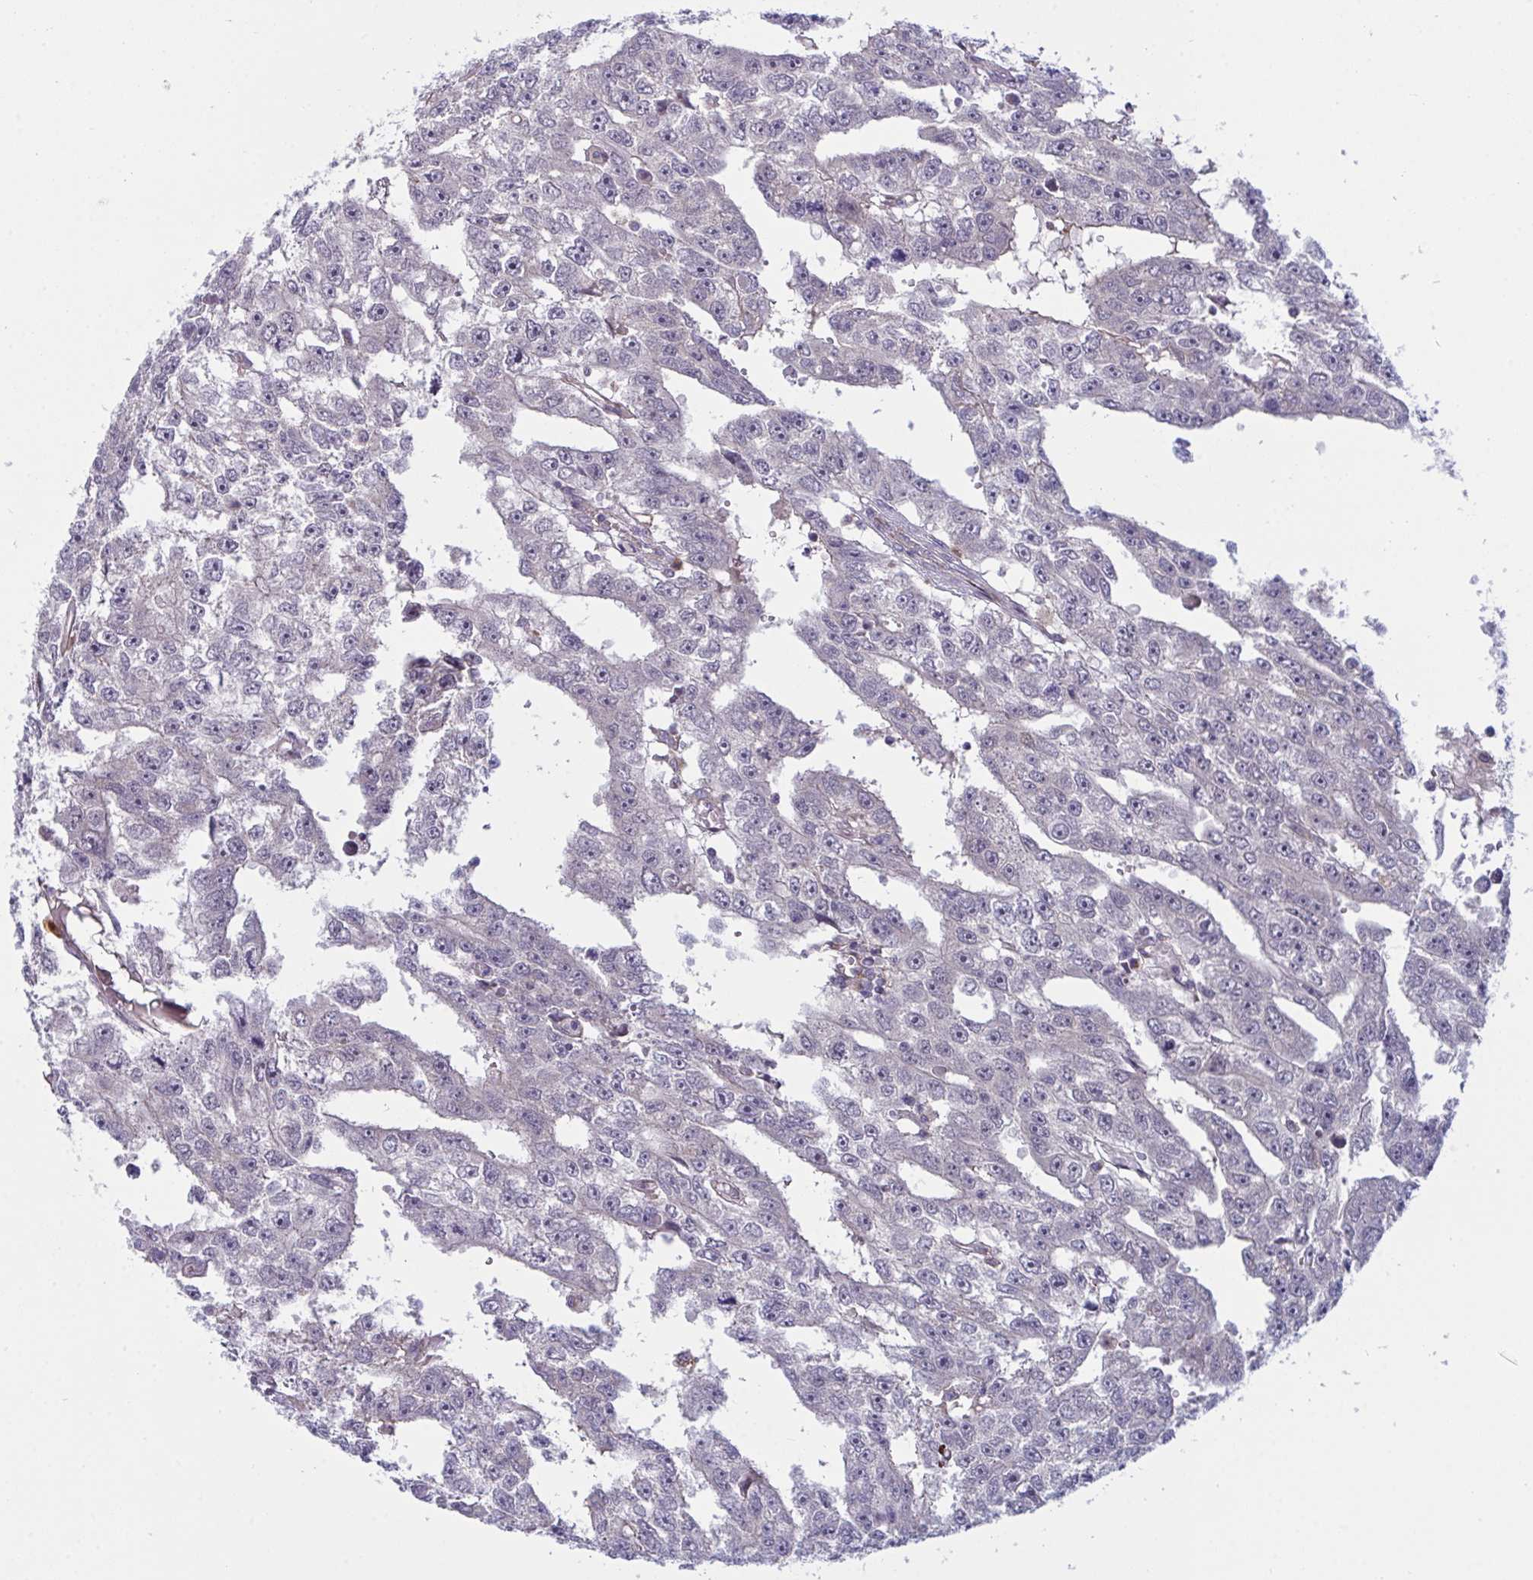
{"staining": {"intensity": "negative", "quantity": "none", "location": "none"}, "tissue": "testis cancer", "cell_type": "Tumor cells", "image_type": "cancer", "snomed": [{"axis": "morphology", "description": "Carcinoma, Embryonal, NOS"}, {"axis": "topography", "description": "Testis"}], "caption": "Tumor cells show no significant protein staining in testis embryonal carcinoma.", "gene": "XAF1", "patient": {"sex": "male", "age": 20}}